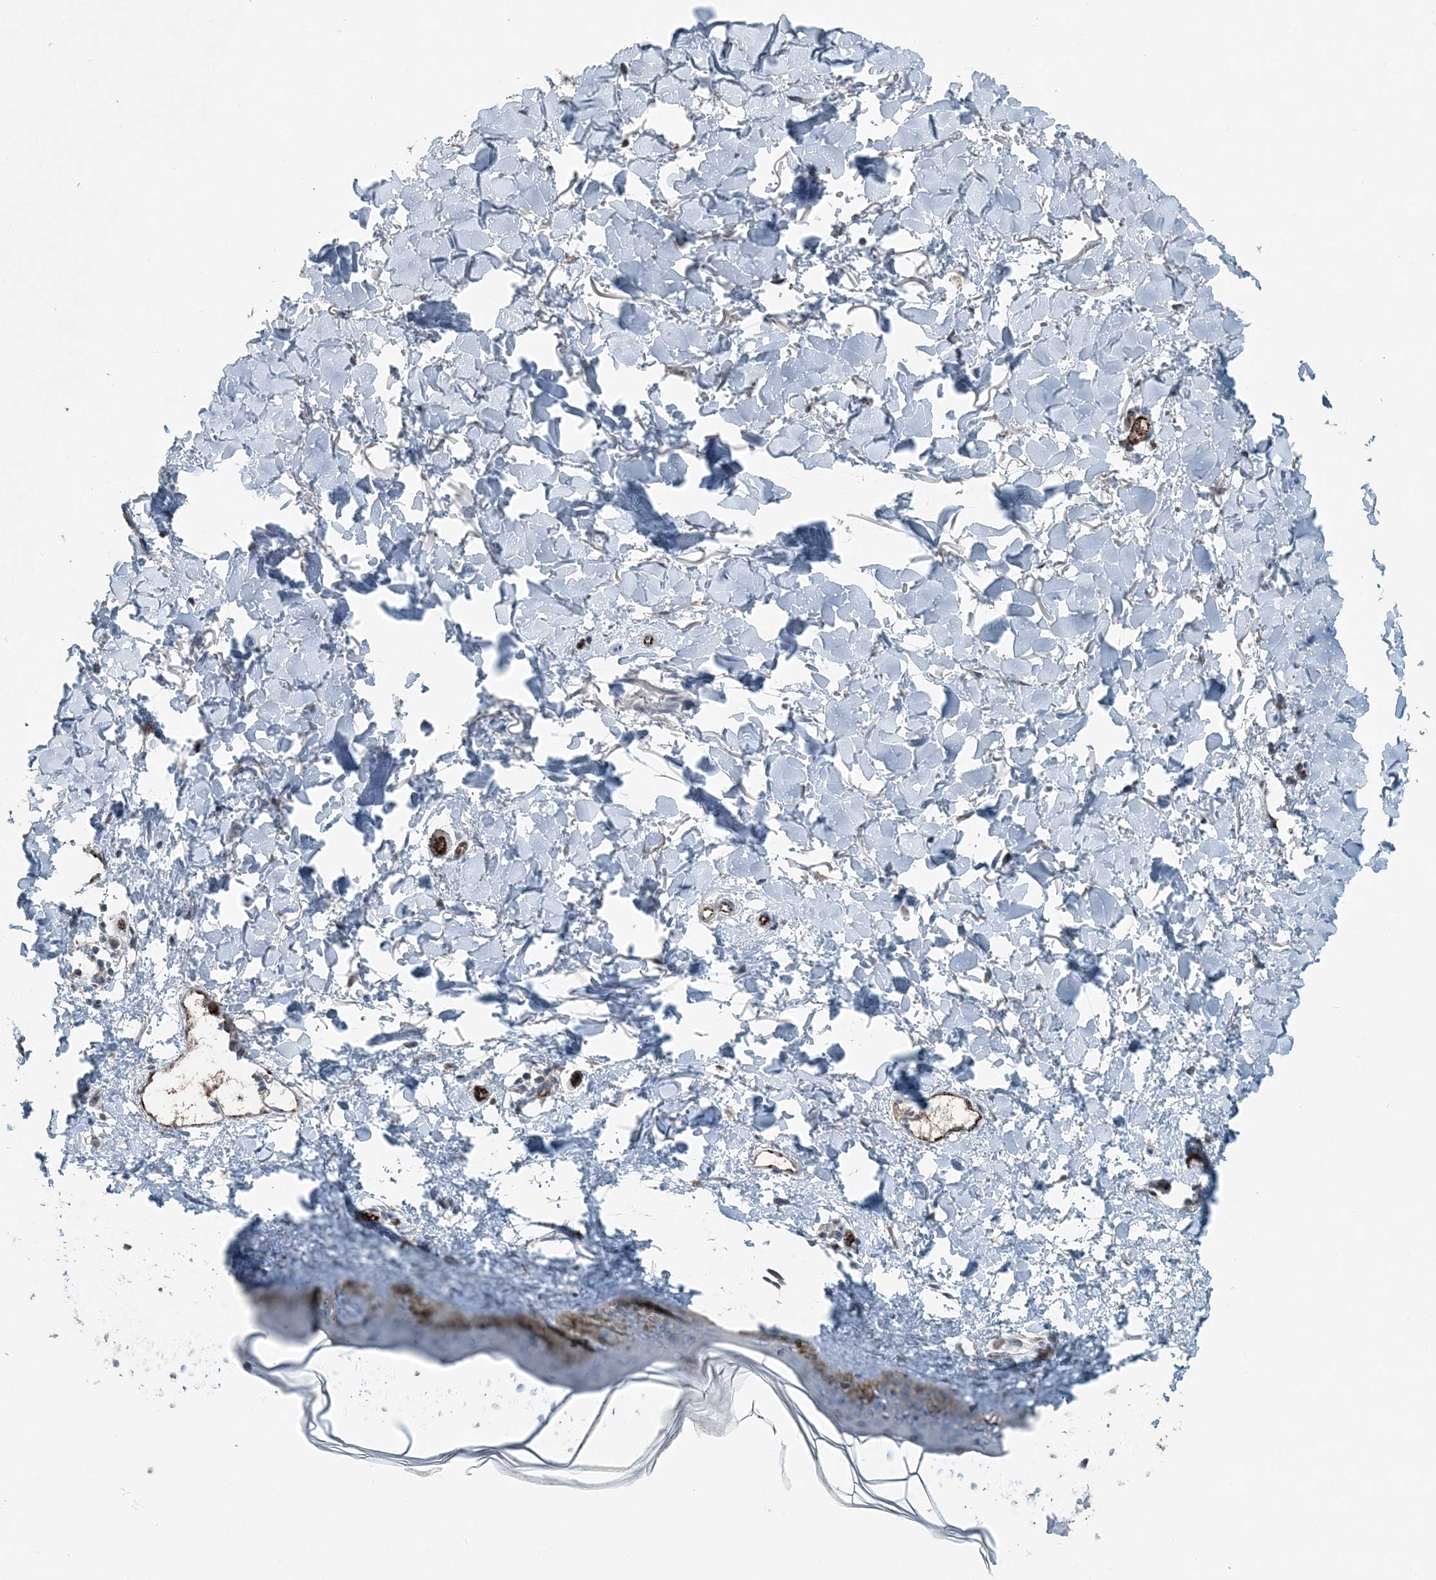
{"staining": {"intensity": "negative", "quantity": "none", "location": "none"}, "tissue": "skin", "cell_type": "Fibroblasts", "image_type": "normal", "snomed": [{"axis": "morphology", "description": "Normal tissue, NOS"}, {"axis": "topography", "description": "Skin"}], "caption": "A high-resolution photomicrograph shows IHC staining of normal skin, which shows no significant expression in fibroblasts.", "gene": "ELOVL7", "patient": {"sex": "female", "age": 58}}